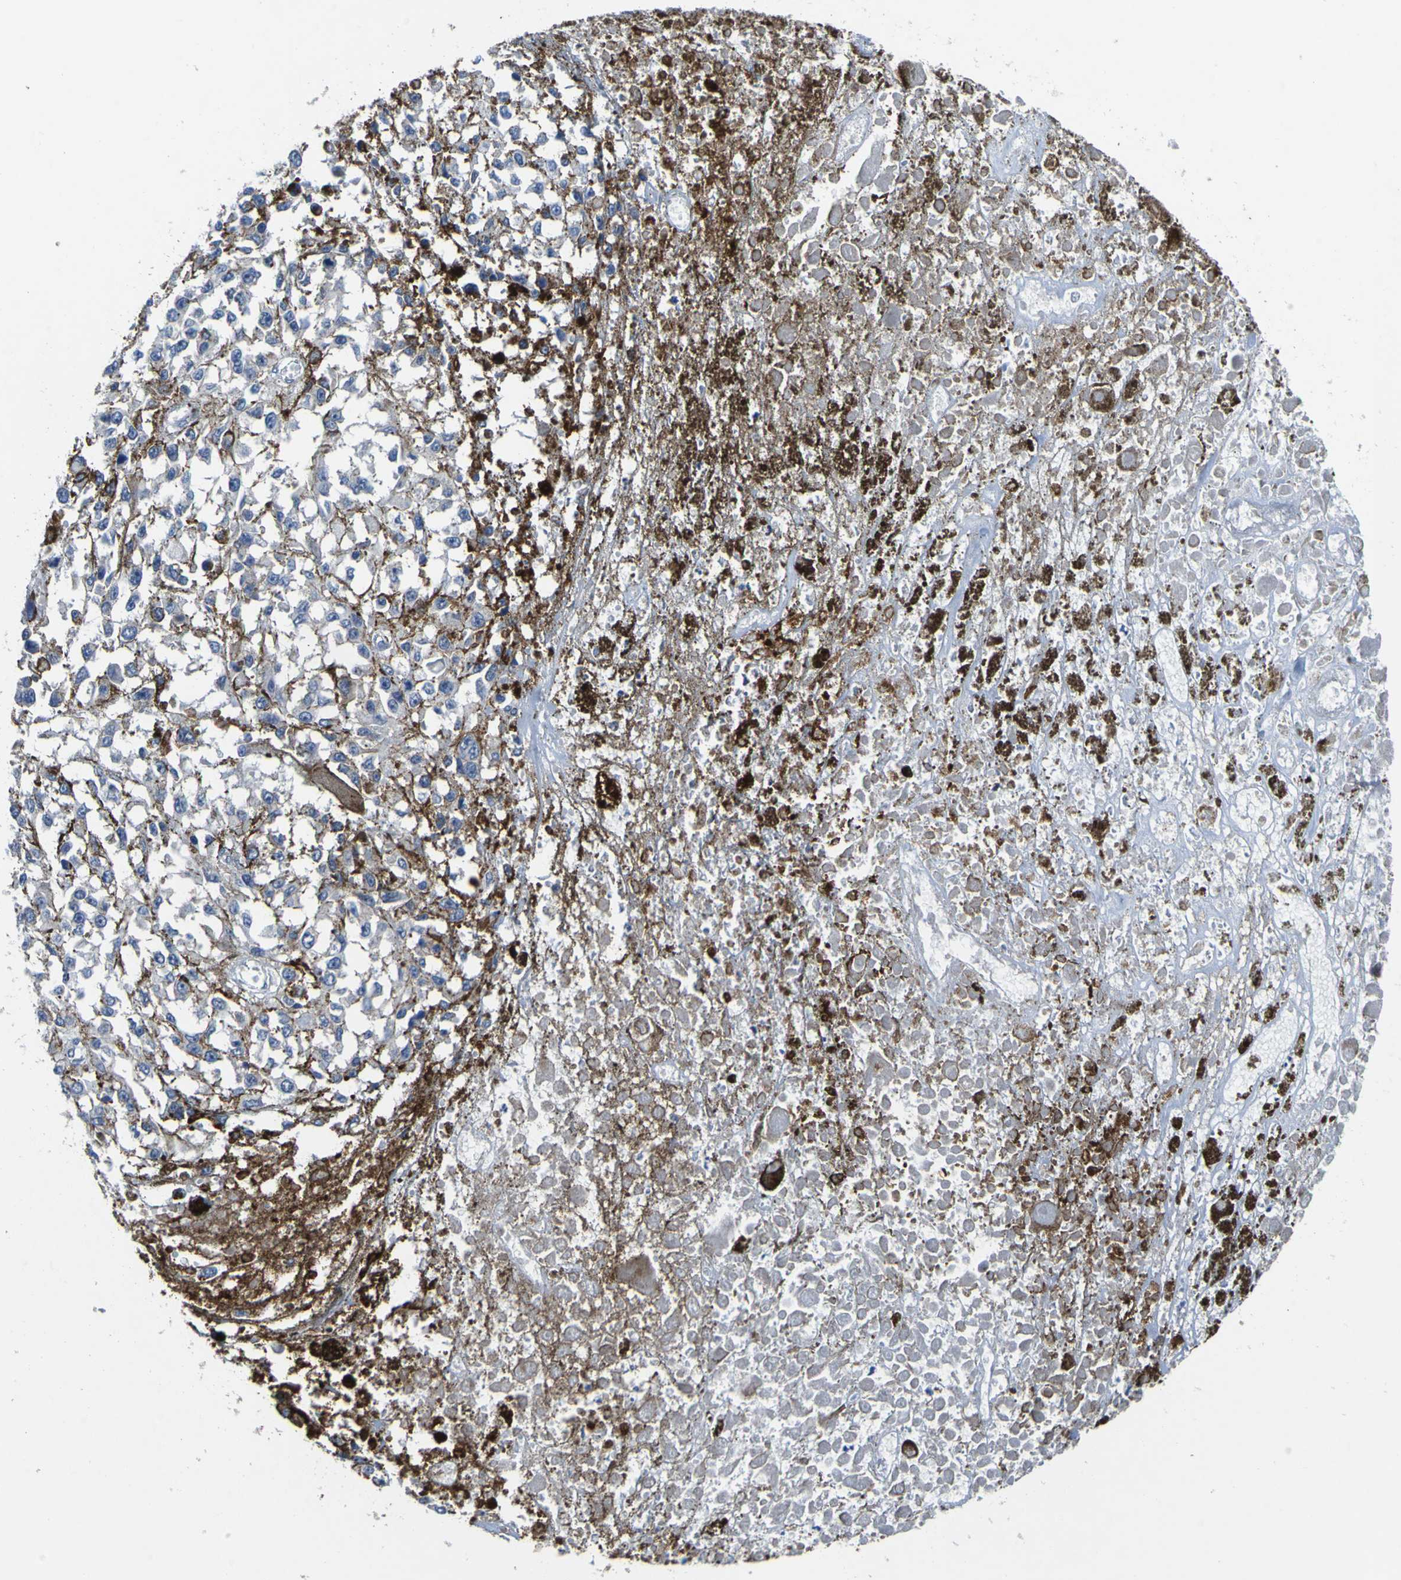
{"staining": {"intensity": "moderate", "quantity": "<25%", "location": "cytoplasmic/membranous"}, "tissue": "melanoma", "cell_type": "Tumor cells", "image_type": "cancer", "snomed": [{"axis": "morphology", "description": "Malignant melanoma, Metastatic site"}, {"axis": "topography", "description": "Lymph node"}], "caption": "Moderate cytoplasmic/membranous positivity is identified in about <25% of tumor cells in malignant melanoma (metastatic site).", "gene": "EPHB4", "patient": {"sex": "male", "age": 59}}